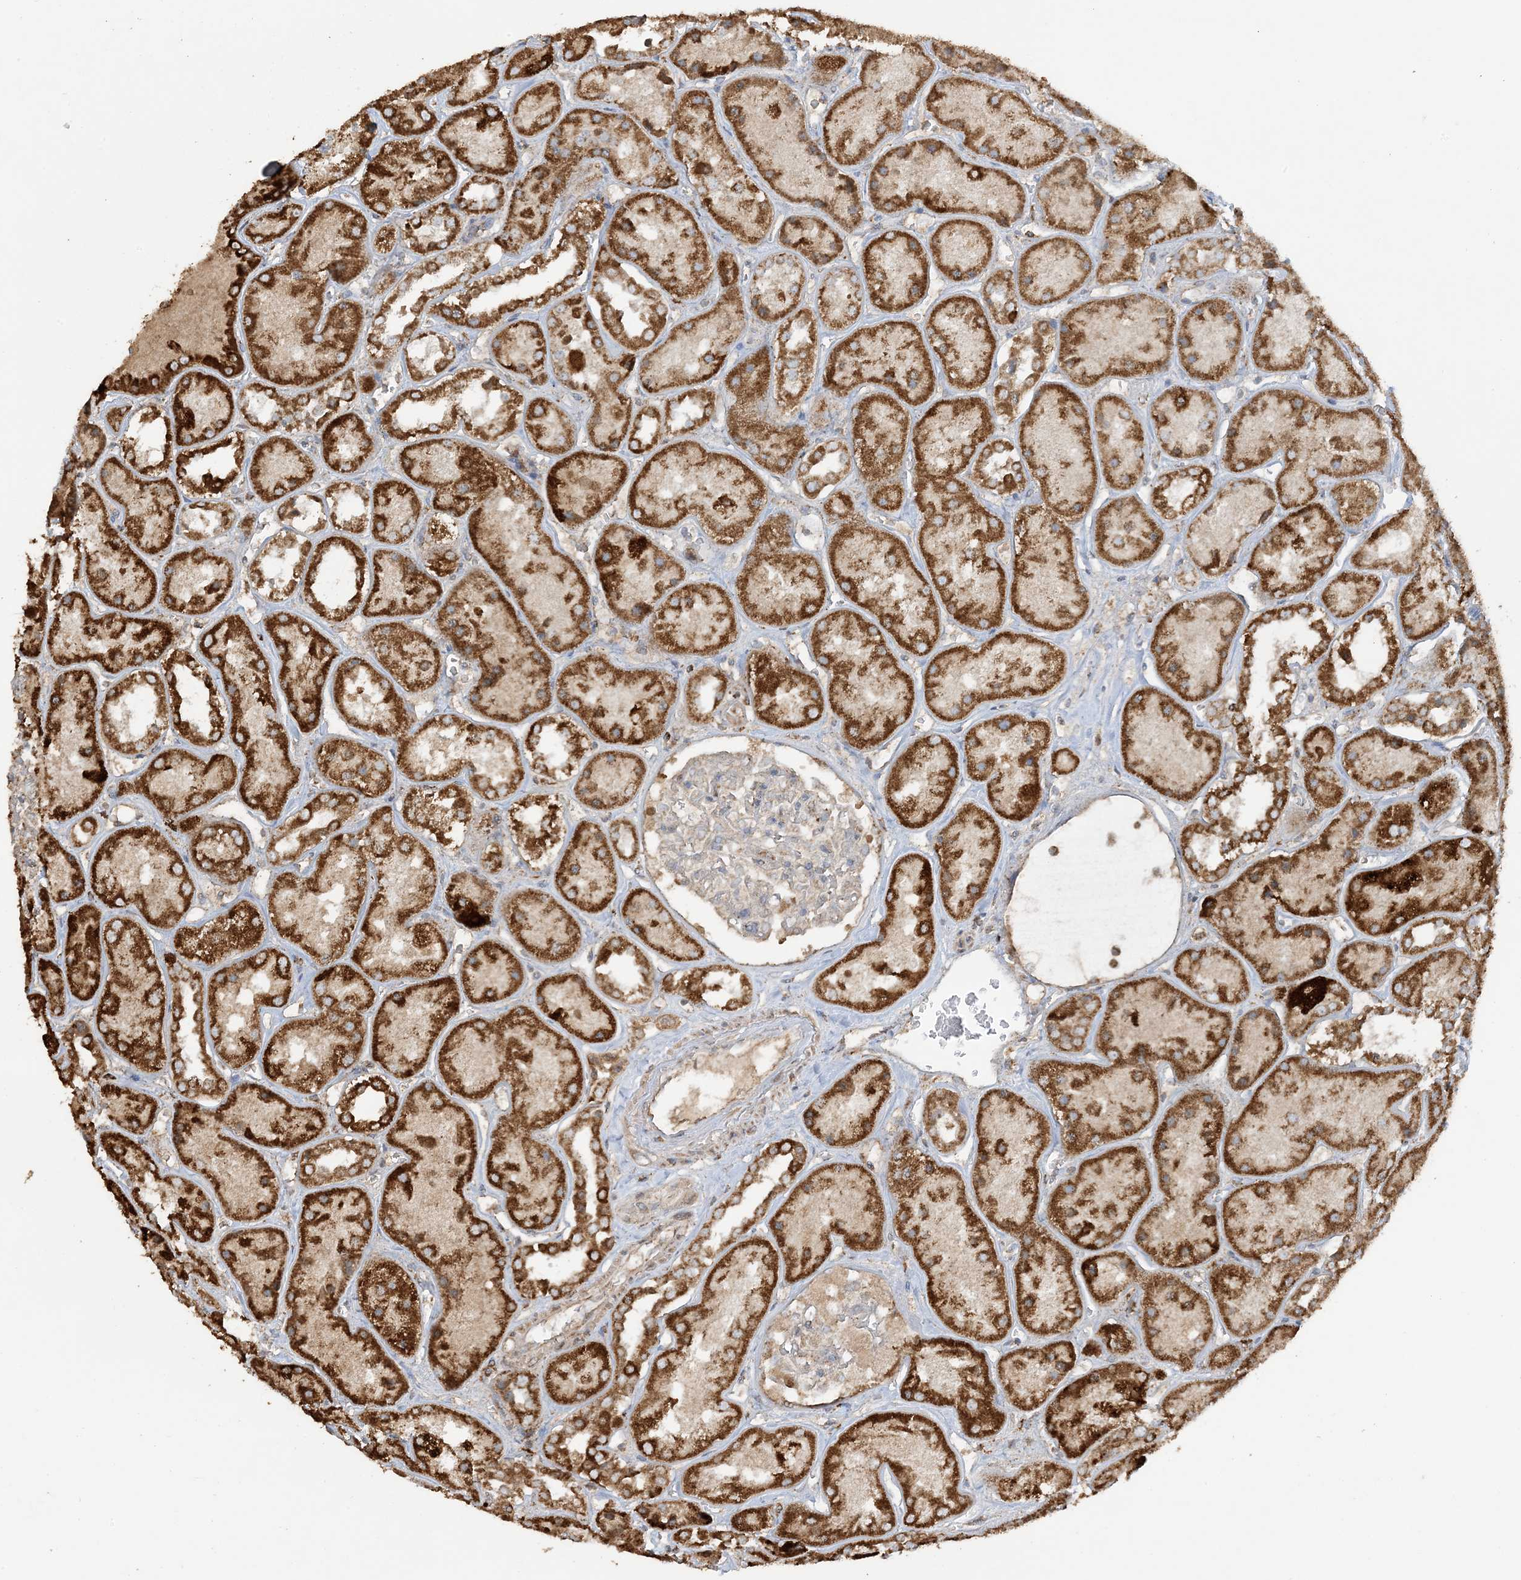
{"staining": {"intensity": "moderate", "quantity": "<25%", "location": "cytoplasmic/membranous"}, "tissue": "kidney", "cell_type": "Cells in glomeruli", "image_type": "normal", "snomed": [{"axis": "morphology", "description": "Normal tissue, NOS"}, {"axis": "topography", "description": "Kidney"}], "caption": "Moderate cytoplasmic/membranous positivity for a protein is appreciated in about <25% of cells in glomeruli of benign kidney using IHC.", "gene": "AGA", "patient": {"sex": "male", "age": 70}}